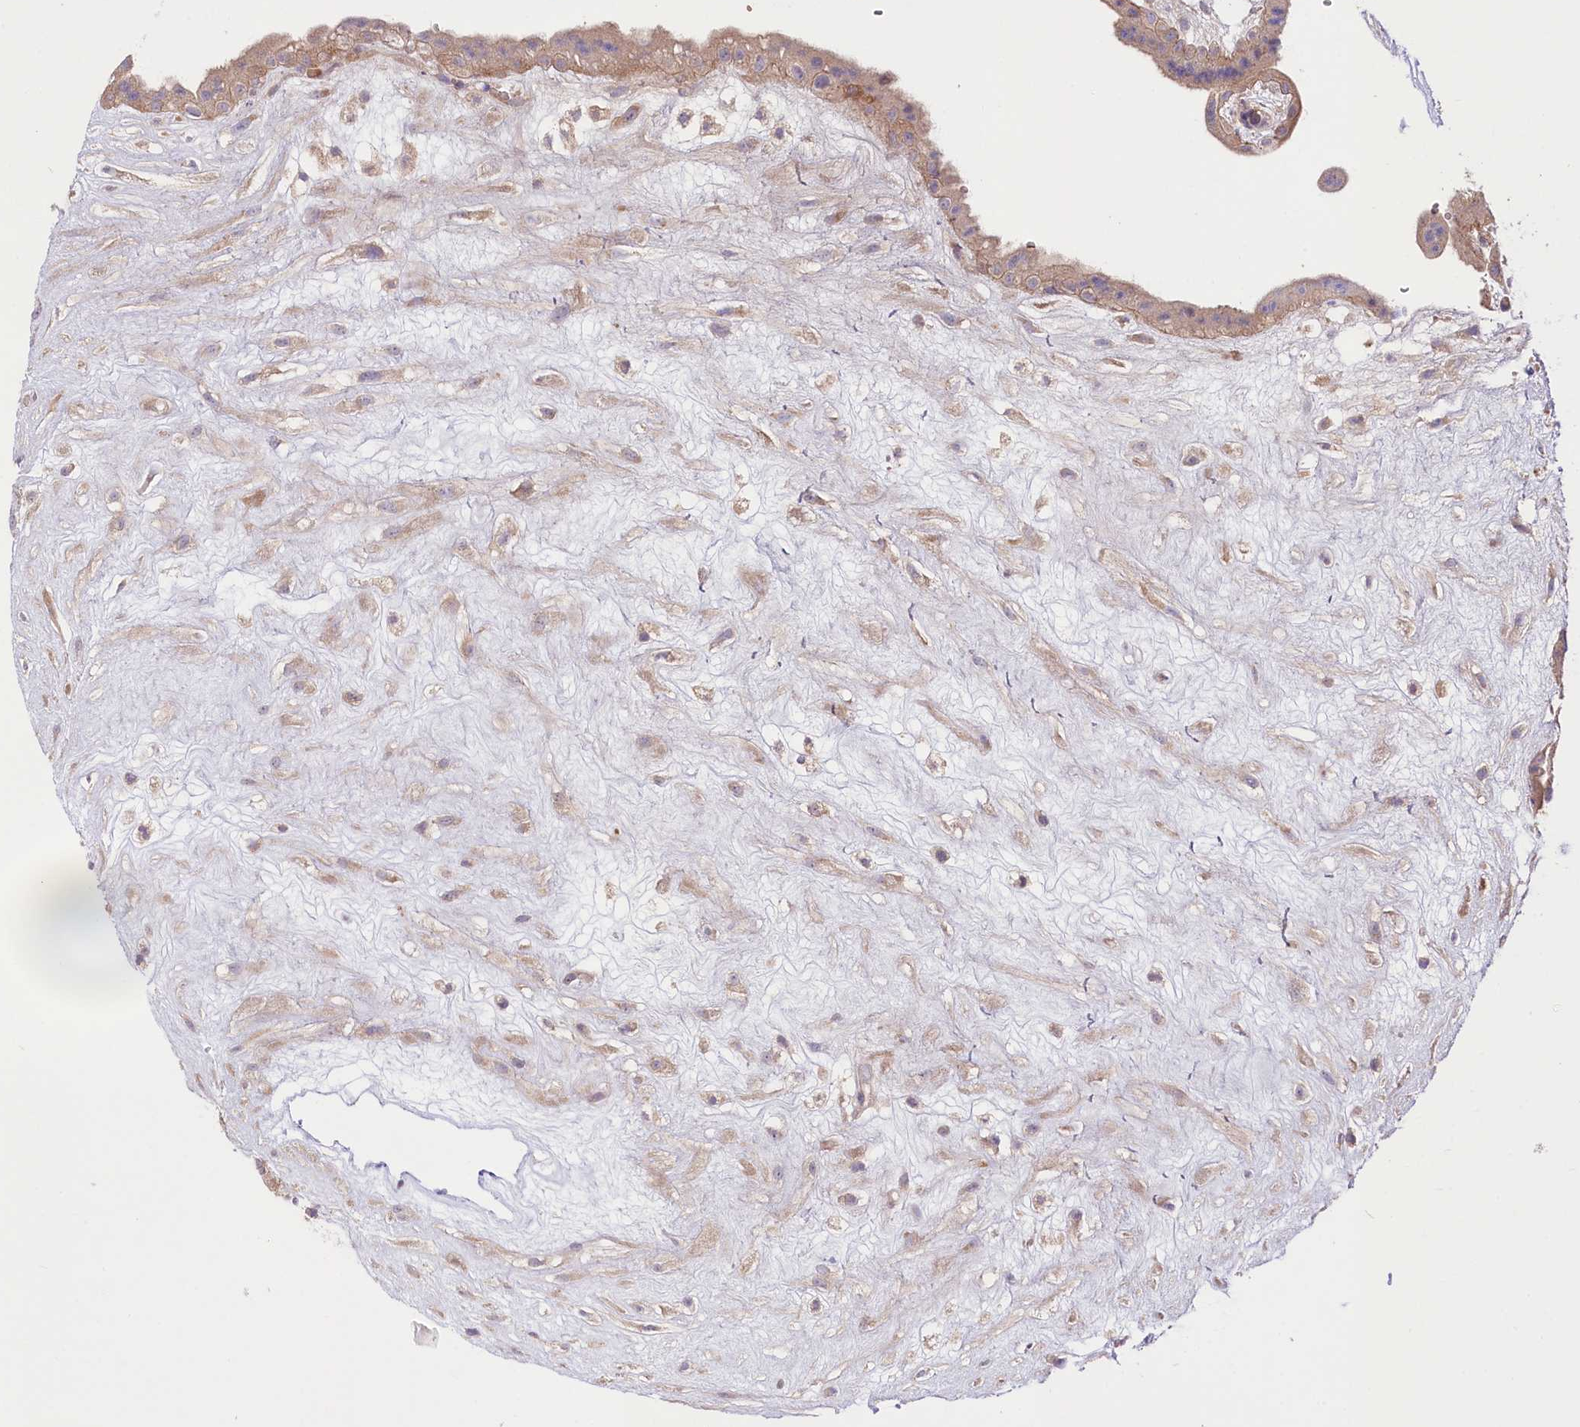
{"staining": {"intensity": "weak", "quantity": "<25%", "location": "cytoplasmic/membranous"}, "tissue": "placenta", "cell_type": "Trophoblastic cells", "image_type": "normal", "snomed": [{"axis": "morphology", "description": "Normal tissue, NOS"}, {"axis": "topography", "description": "Placenta"}], "caption": "Immunohistochemistry (IHC) of normal placenta demonstrates no staining in trophoblastic cells. The staining is performed using DAB brown chromogen with nuclei counter-stained in using hematoxylin.", "gene": "TRUB1", "patient": {"sex": "female", "age": 18}}